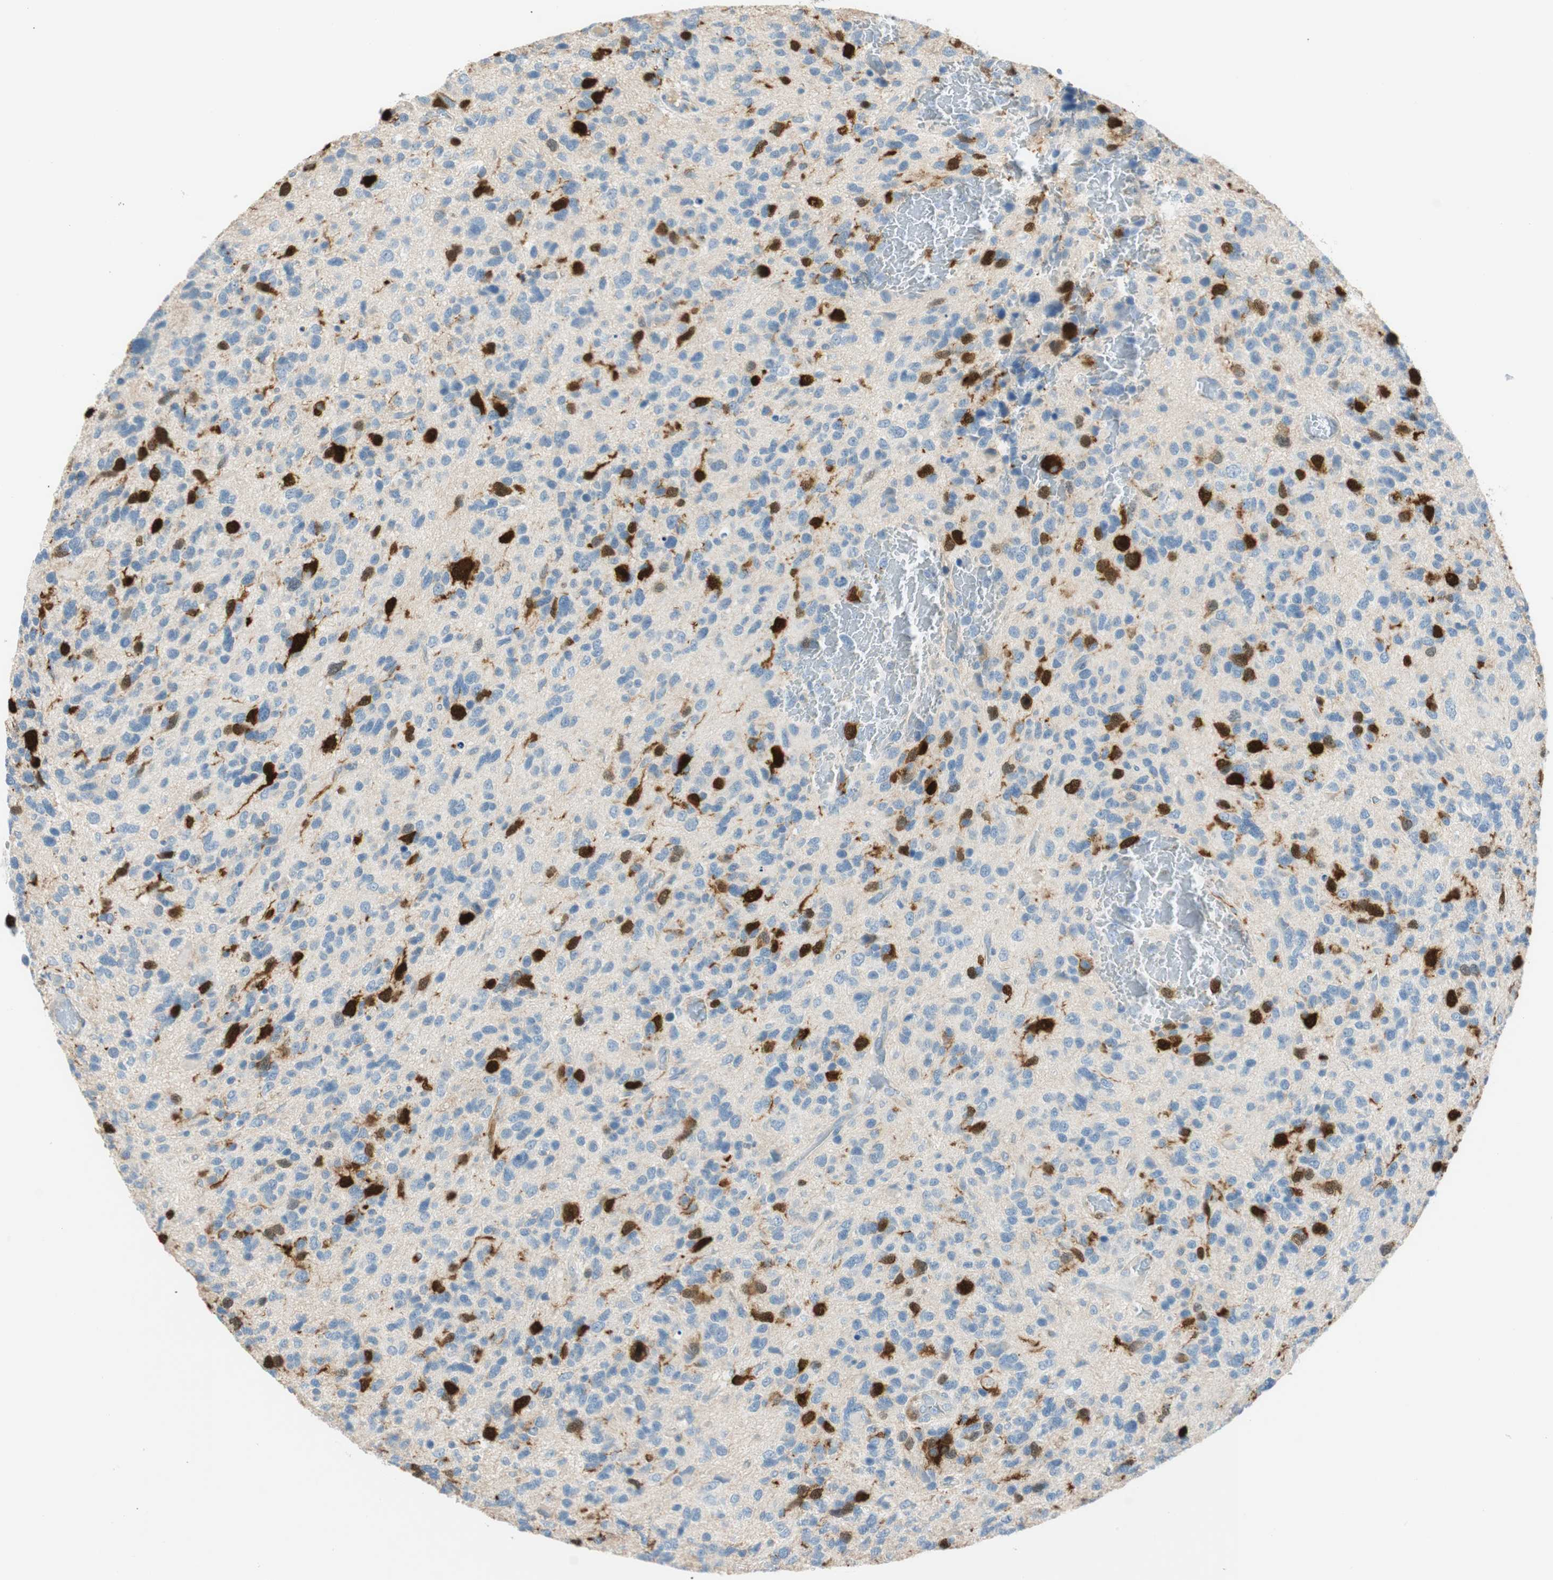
{"staining": {"intensity": "strong", "quantity": "<25%", "location": "nuclear"}, "tissue": "glioma", "cell_type": "Tumor cells", "image_type": "cancer", "snomed": [{"axis": "morphology", "description": "Glioma, malignant, High grade"}, {"axis": "topography", "description": "Brain"}], "caption": "This is an image of IHC staining of glioma, which shows strong staining in the nuclear of tumor cells.", "gene": "PTTG1", "patient": {"sex": "female", "age": 58}}